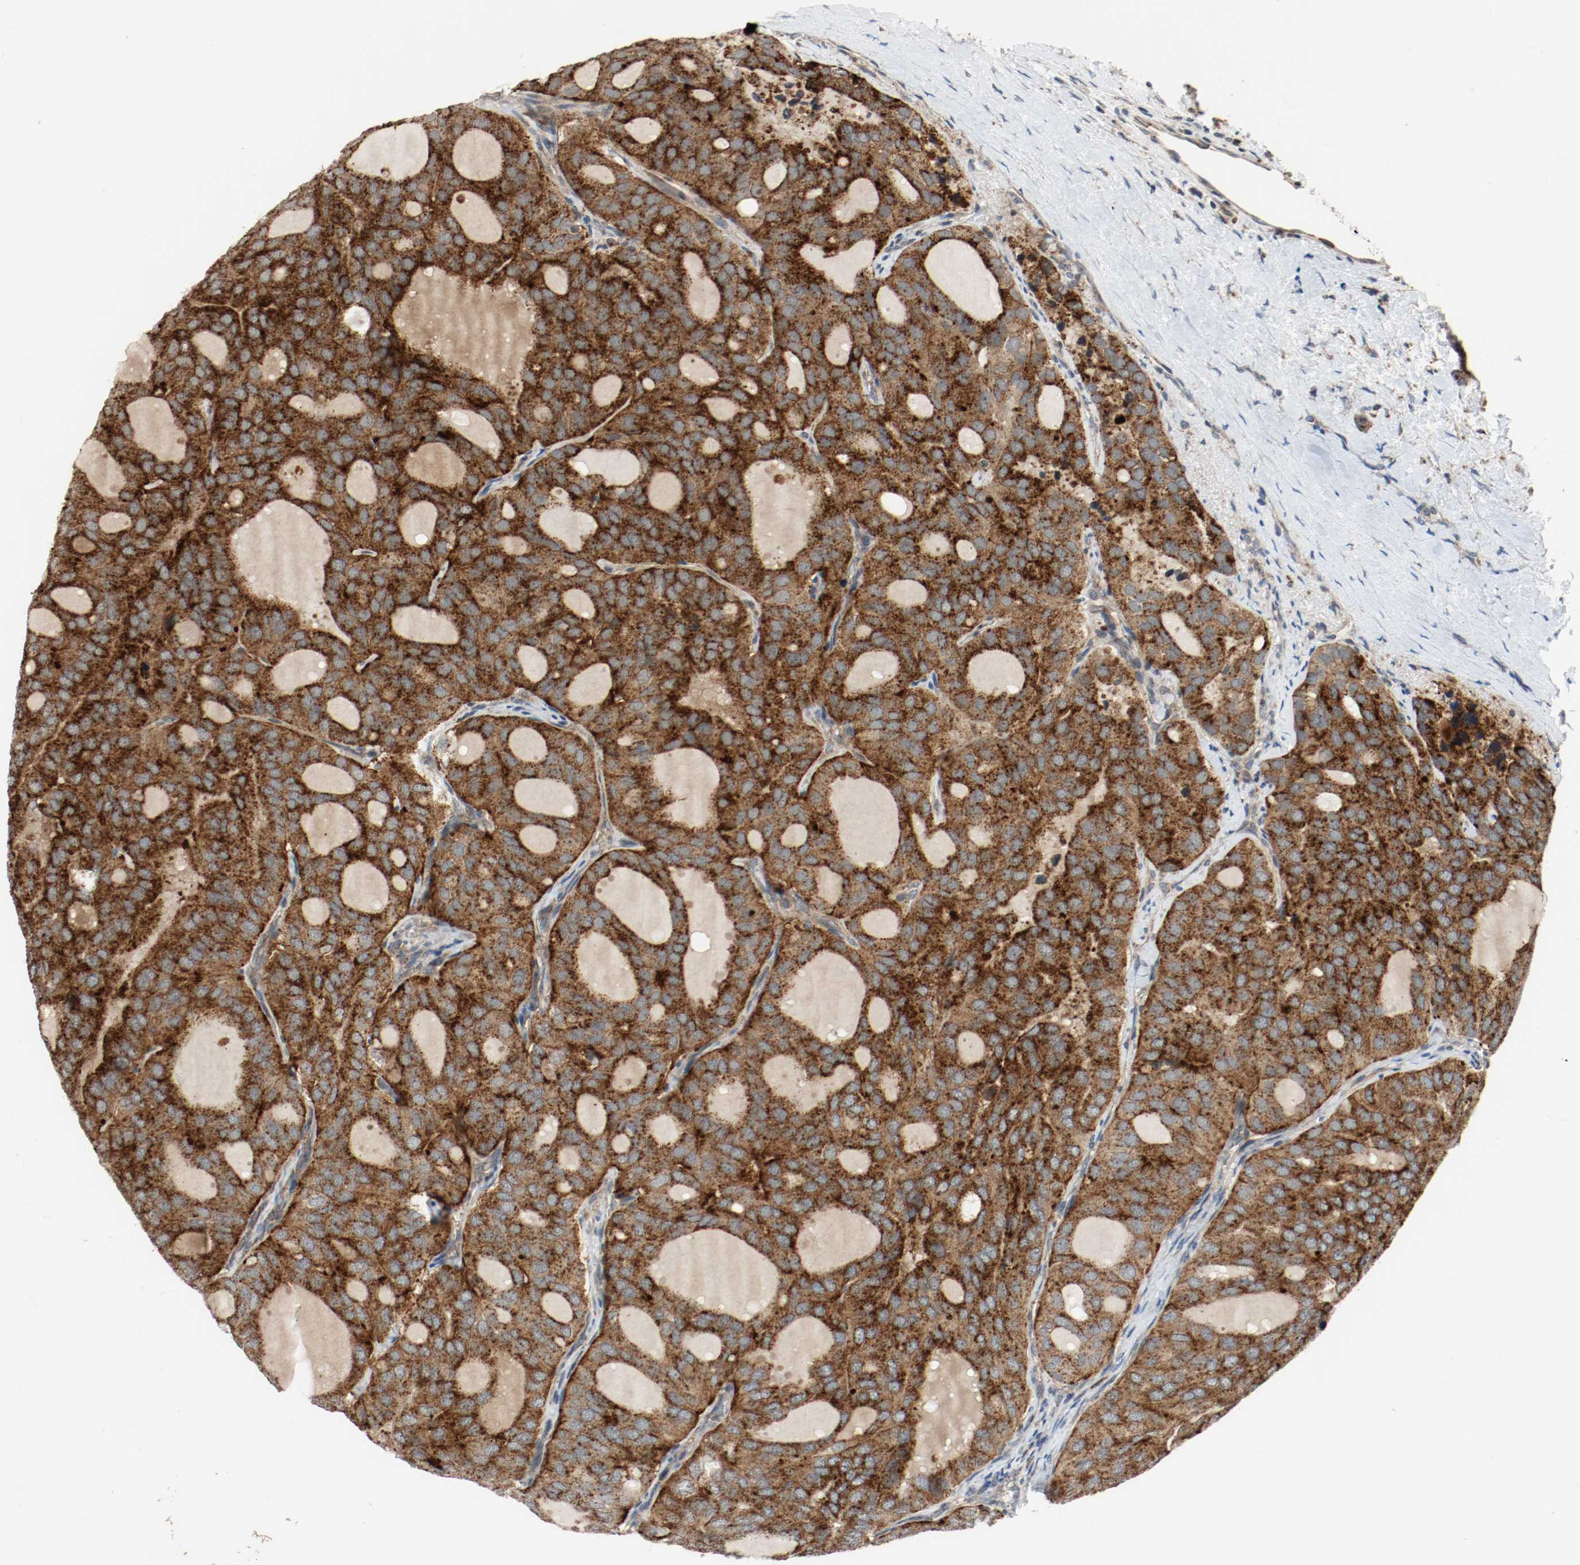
{"staining": {"intensity": "strong", "quantity": ">75%", "location": "cytoplasmic/membranous"}, "tissue": "thyroid cancer", "cell_type": "Tumor cells", "image_type": "cancer", "snomed": [{"axis": "morphology", "description": "Follicular adenoma carcinoma, NOS"}, {"axis": "topography", "description": "Thyroid gland"}], "caption": "Thyroid cancer (follicular adenoma carcinoma) tissue reveals strong cytoplasmic/membranous staining in about >75% of tumor cells, visualized by immunohistochemistry.", "gene": "LAMP2", "patient": {"sex": "male", "age": 75}}